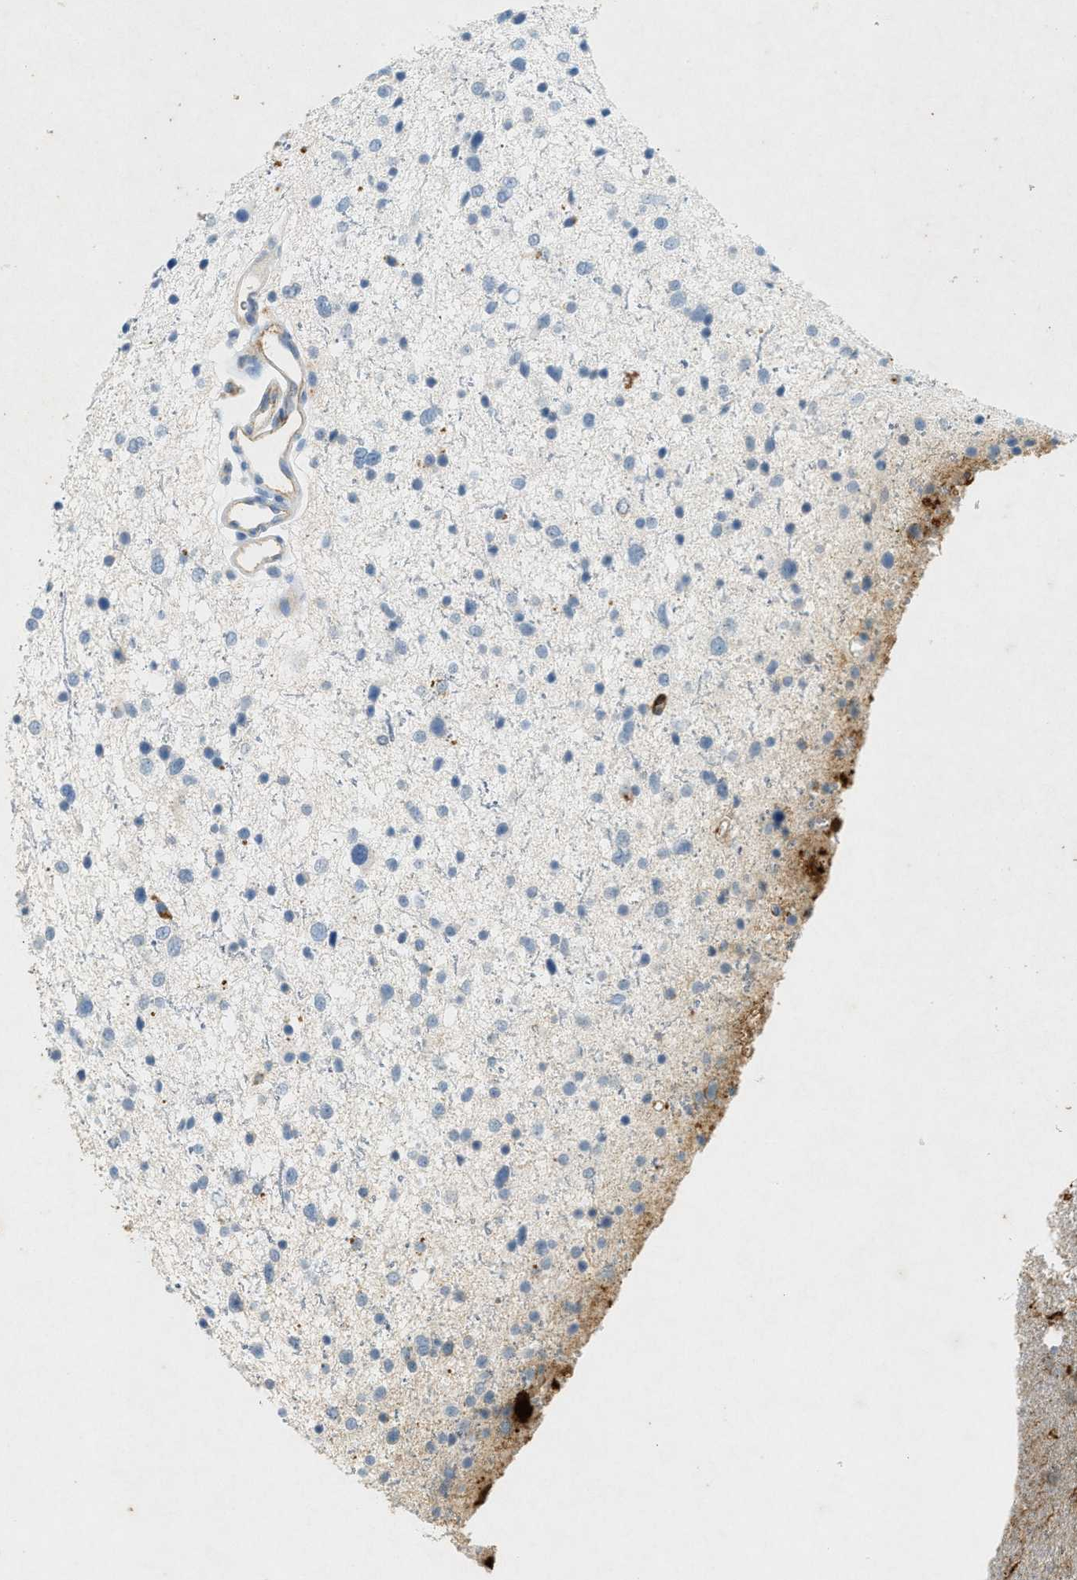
{"staining": {"intensity": "negative", "quantity": "none", "location": "none"}, "tissue": "glioma", "cell_type": "Tumor cells", "image_type": "cancer", "snomed": [{"axis": "morphology", "description": "Glioma, malignant, Low grade"}, {"axis": "topography", "description": "Brain"}], "caption": "Tumor cells show no significant expression in malignant glioma (low-grade).", "gene": "F2", "patient": {"sex": "female", "age": 37}}